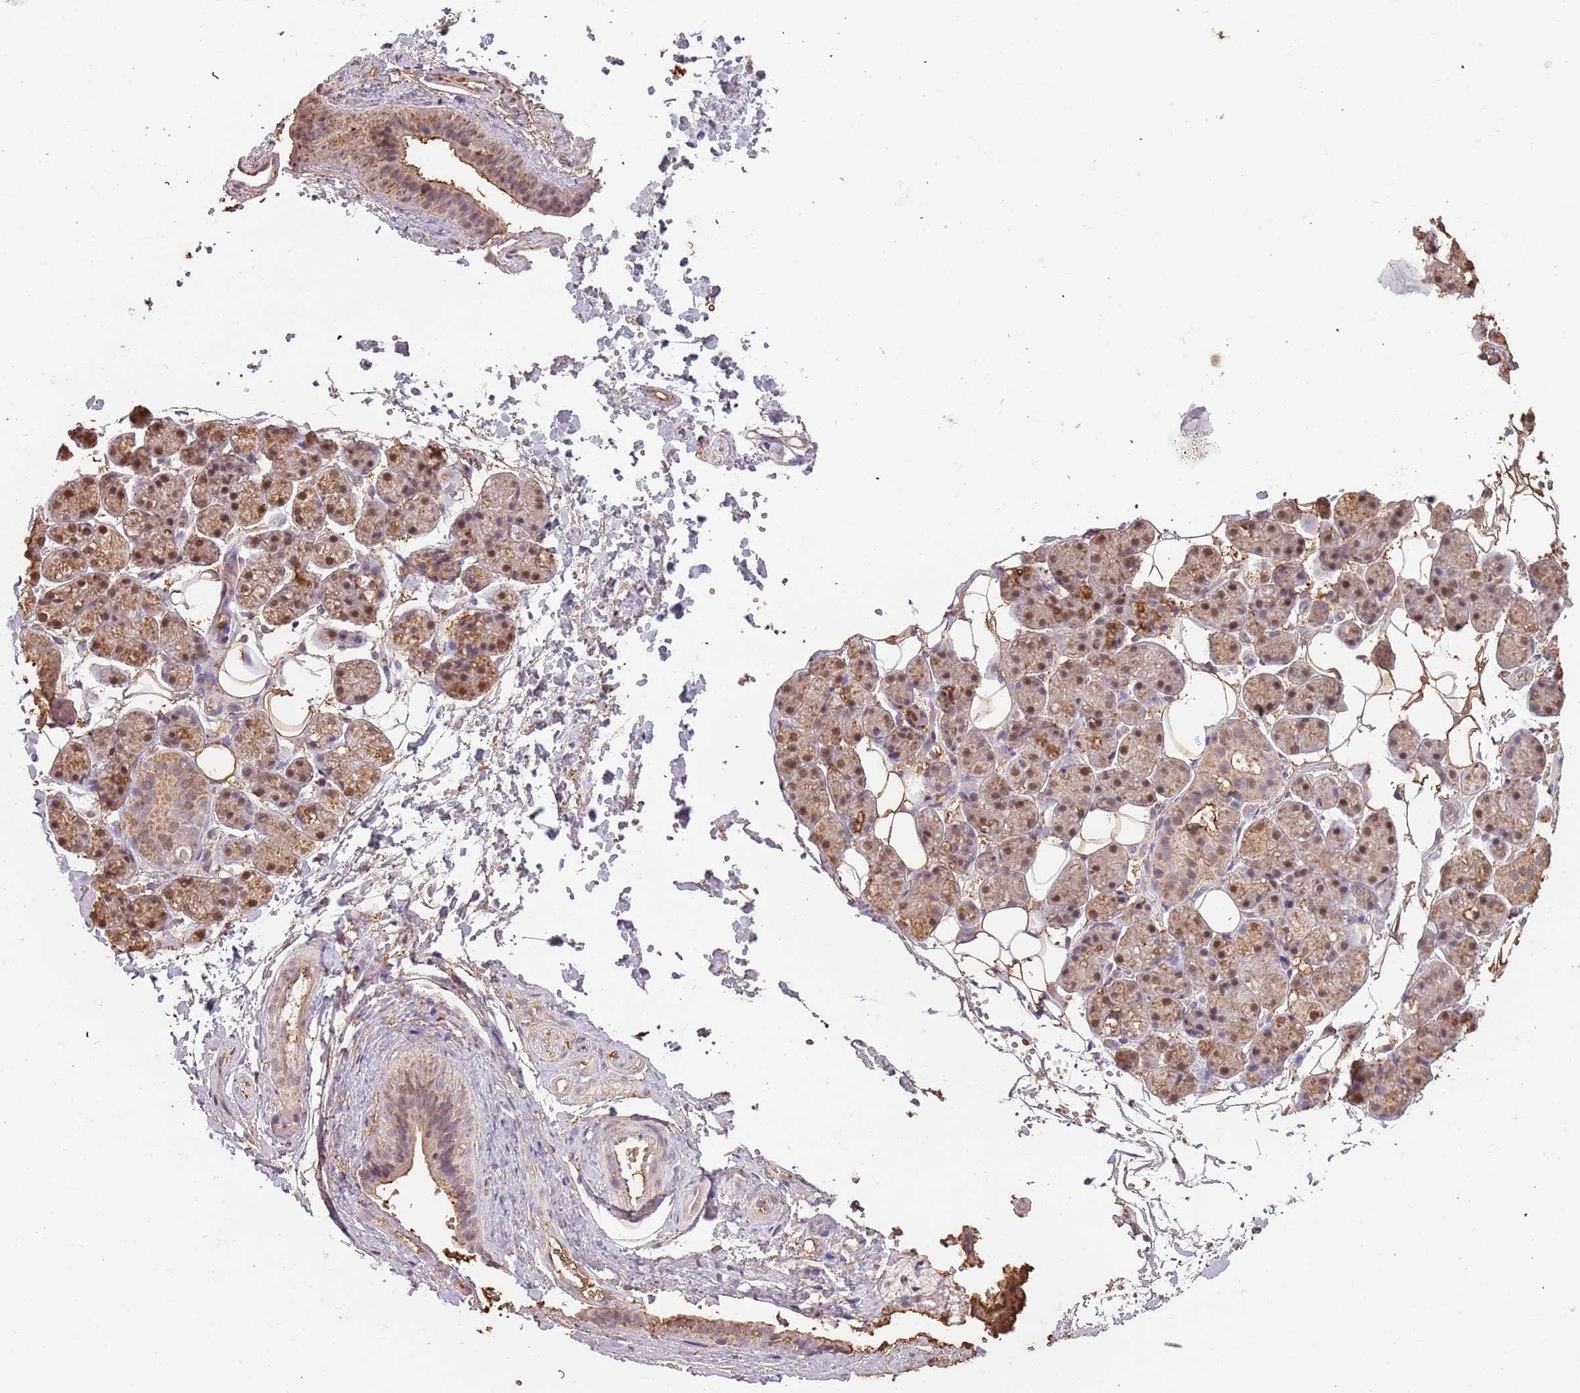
{"staining": {"intensity": "moderate", "quantity": ">75%", "location": "cytoplasmic/membranous,nuclear"}, "tissue": "salivary gland", "cell_type": "Glandular cells", "image_type": "normal", "snomed": [{"axis": "morphology", "description": "Normal tissue, NOS"}, {"axis": "topography", "description": "Salivary gland"}], "caption": "An immunohistochemistry (IHC) micrograph of unremarkable tissue is shown. Protein staining in brown labels moderate cytoplasmic/membranous,nuclear positivity in salivary gland within glandular cells.", "gene": "ATOSB", "patient": {"sex": "female", "age": 33}}